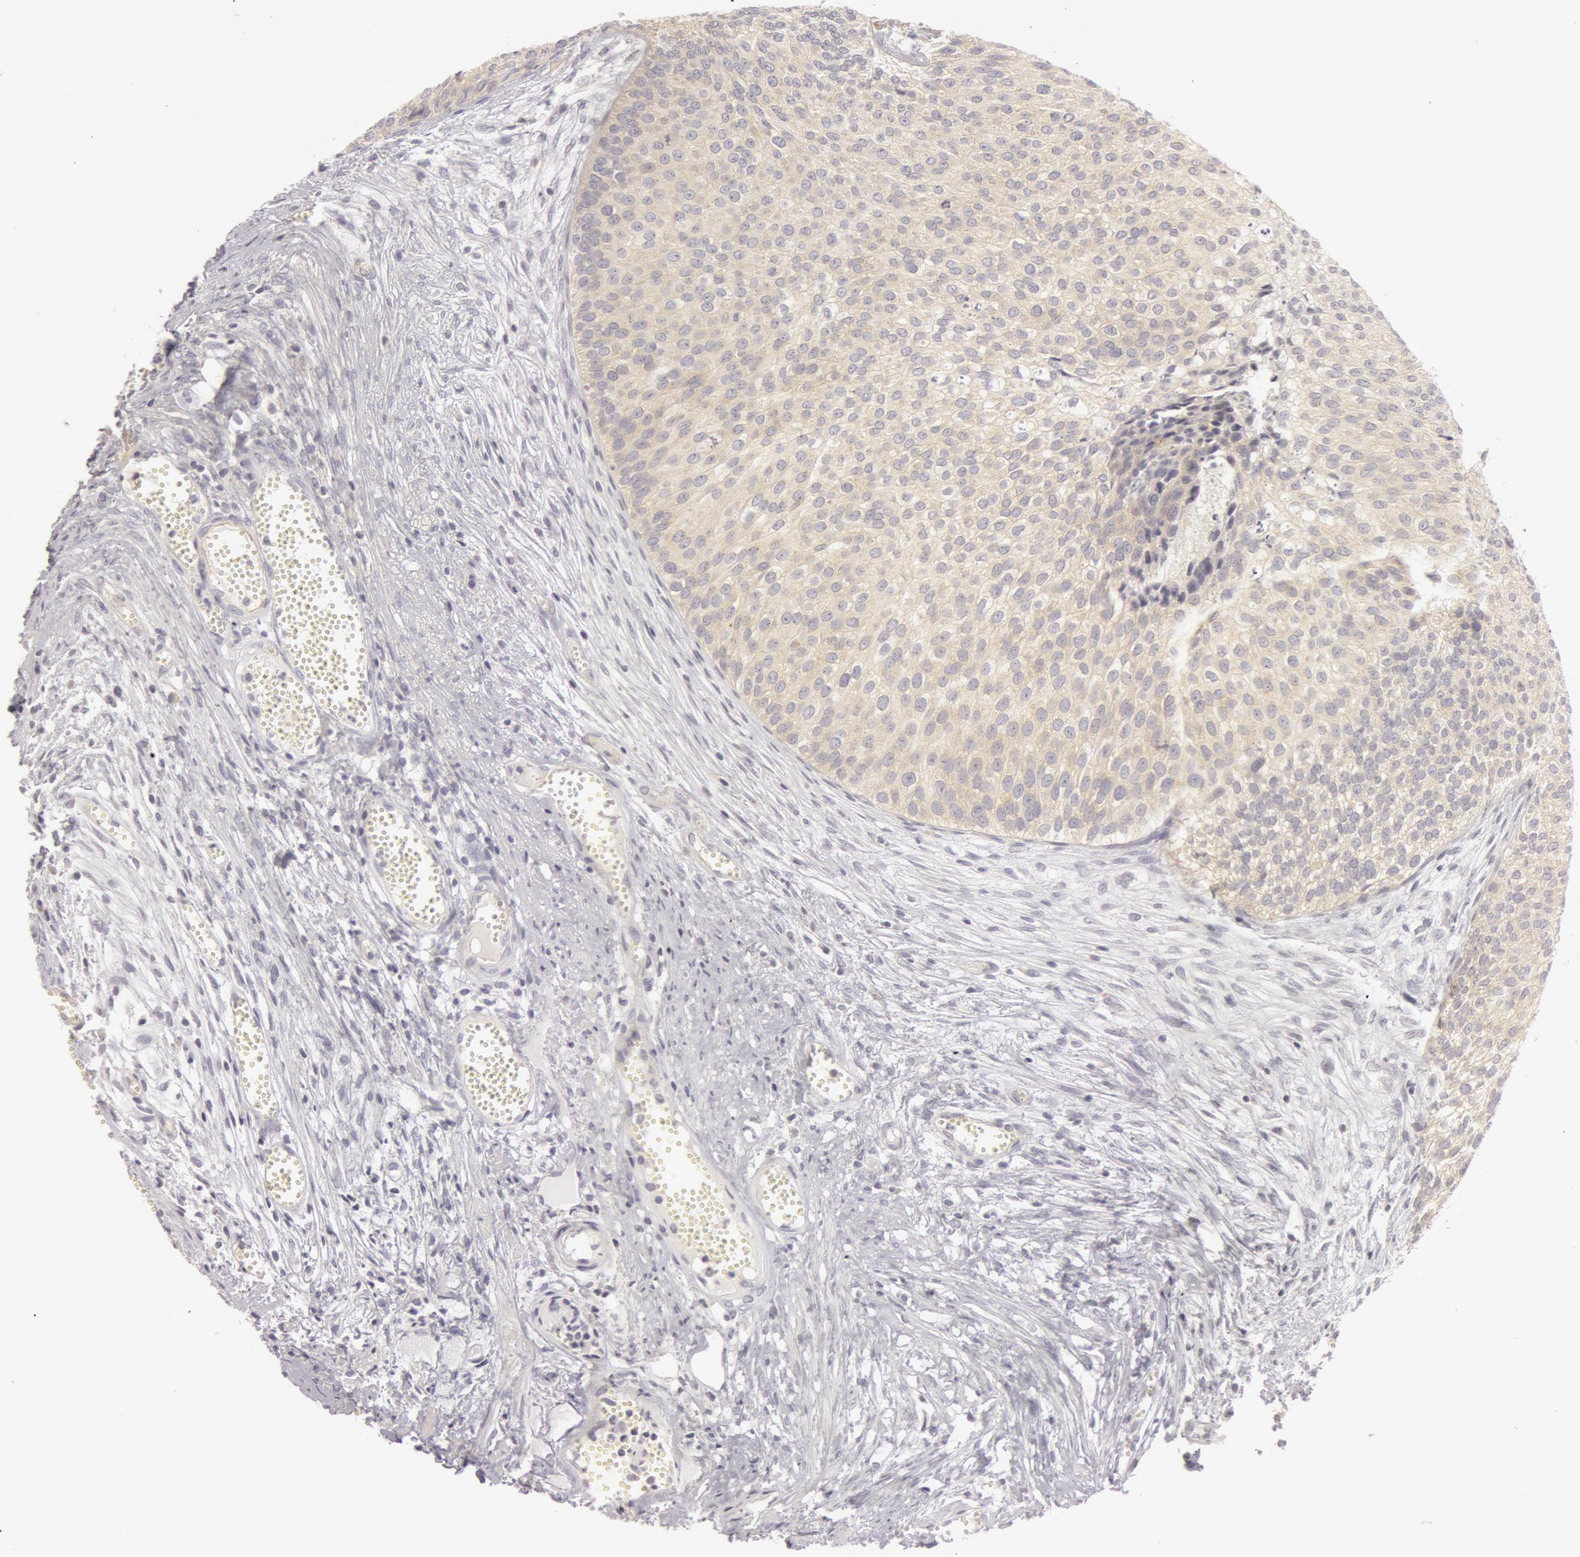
{"staining": {"intensity": "weak", "quantity": "25%-75%", "location": "cytoplasmic/membranous"}, "tissue": "urothelial cancer", "cell_type": "Tumor cells", "image_type": "cancer", "snomed": [{"axis": "morphology", "description": "Urothelial carcinoma, Low grade"}, {"axis": "topography", "description": "Urinary bladder"}], "caption": "A brown stain labels weak cytoplasmic/membranous positivity of a protein in human urothelial cancer tumor cells.", "gene": "RALGAPA1", "patient": {"sex": "male", "age": 84}}